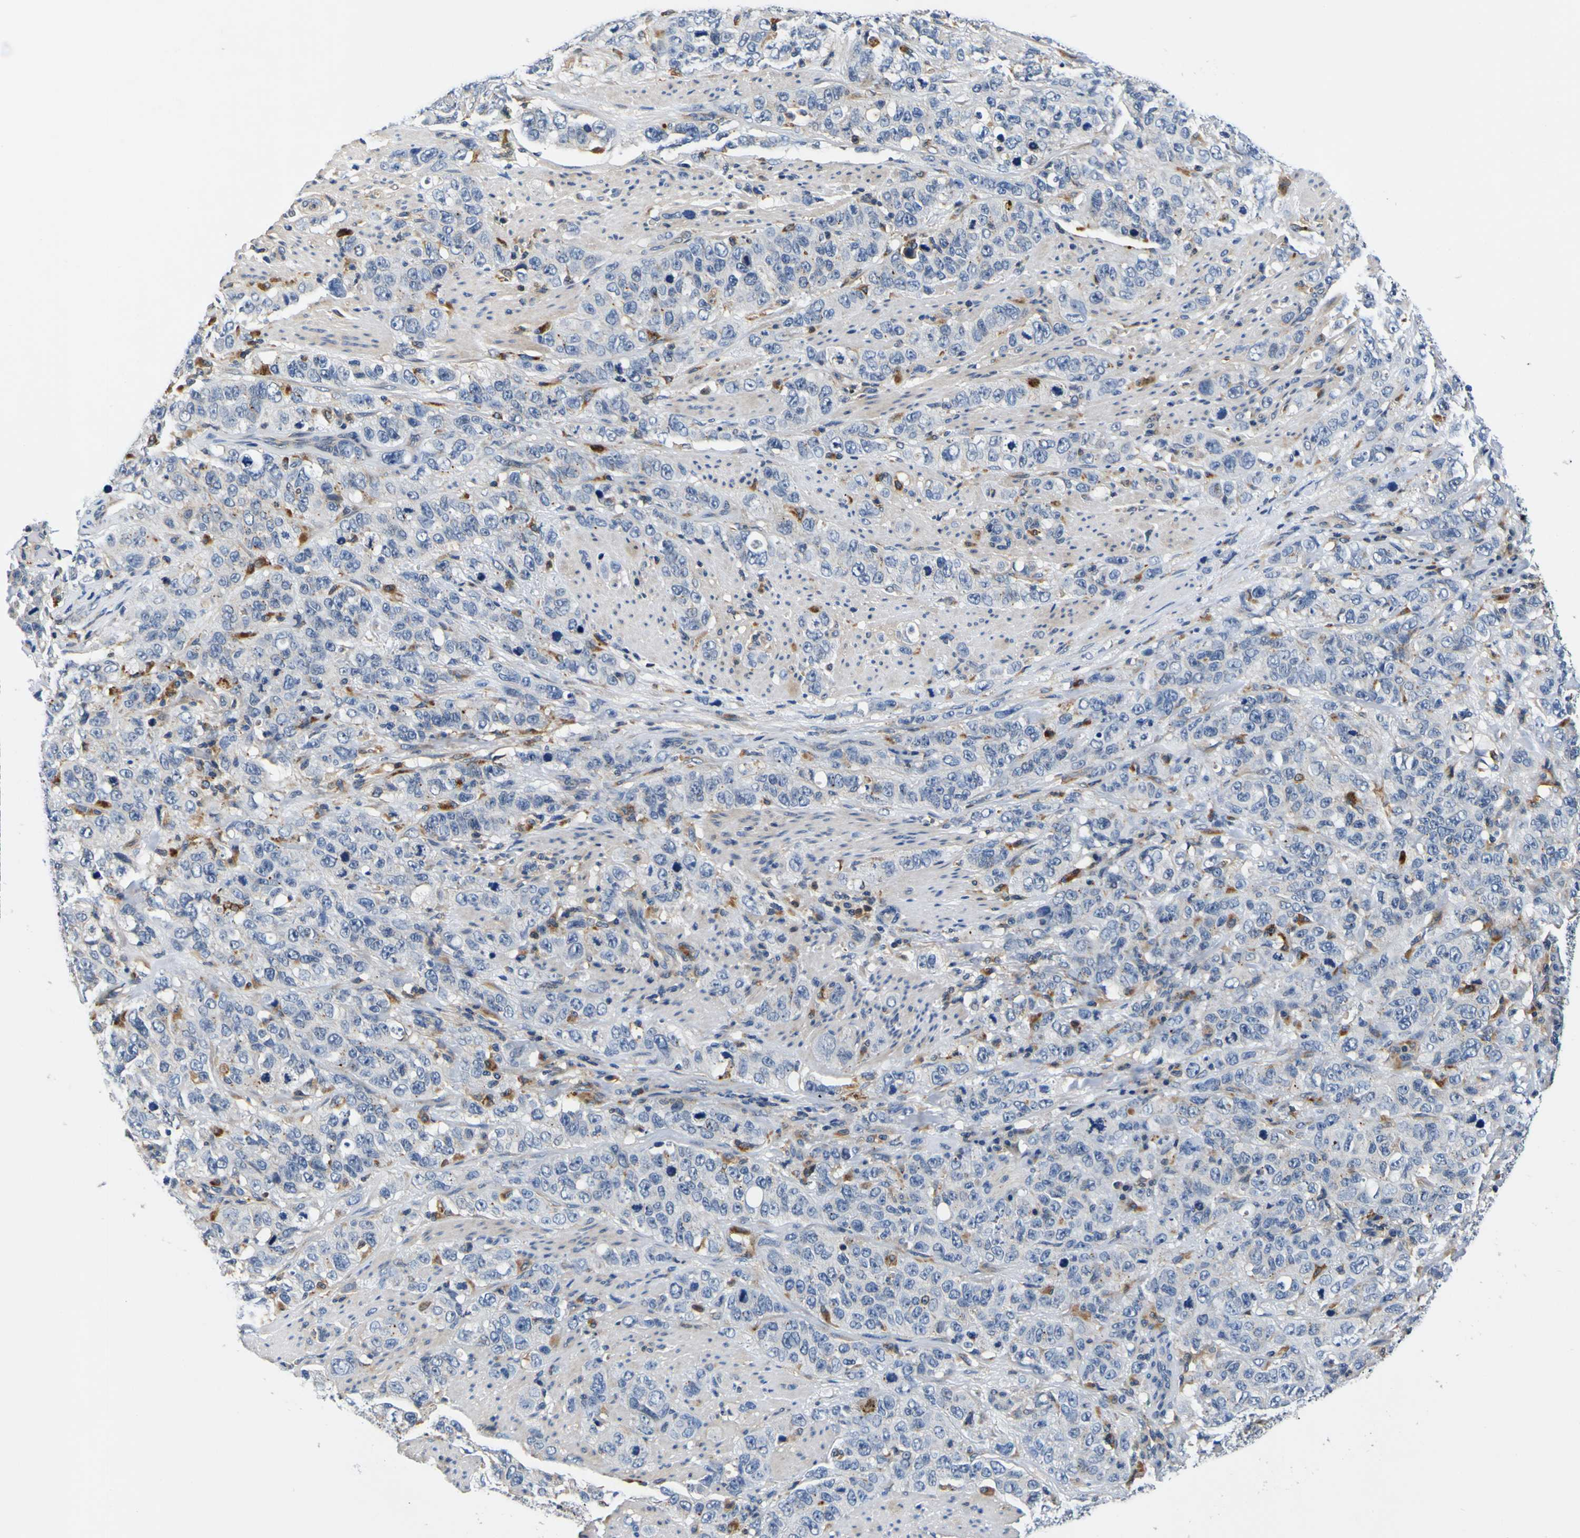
{"staining": {"intensity": "moderate", "quantity": "<25%", "location": "cytoplasmic/membranous"}, "tissue": "stomach cancer", "cell_type": "Tumor cells", "image_type": "cancer", "snomed": [{"axis": "morphology", "description": "Adenocarcinoma, NOS"}, {"axis": "topography", "description": "Stomach"}], "caption": "Tumor cells demonstrate low levels of moderate cytoplasmic/membranous staining in approximately <25% of cells in human adenocarcinoma (stomach).", "gene": "TNIK", "patient": {"sex": "male", "age": 48}}